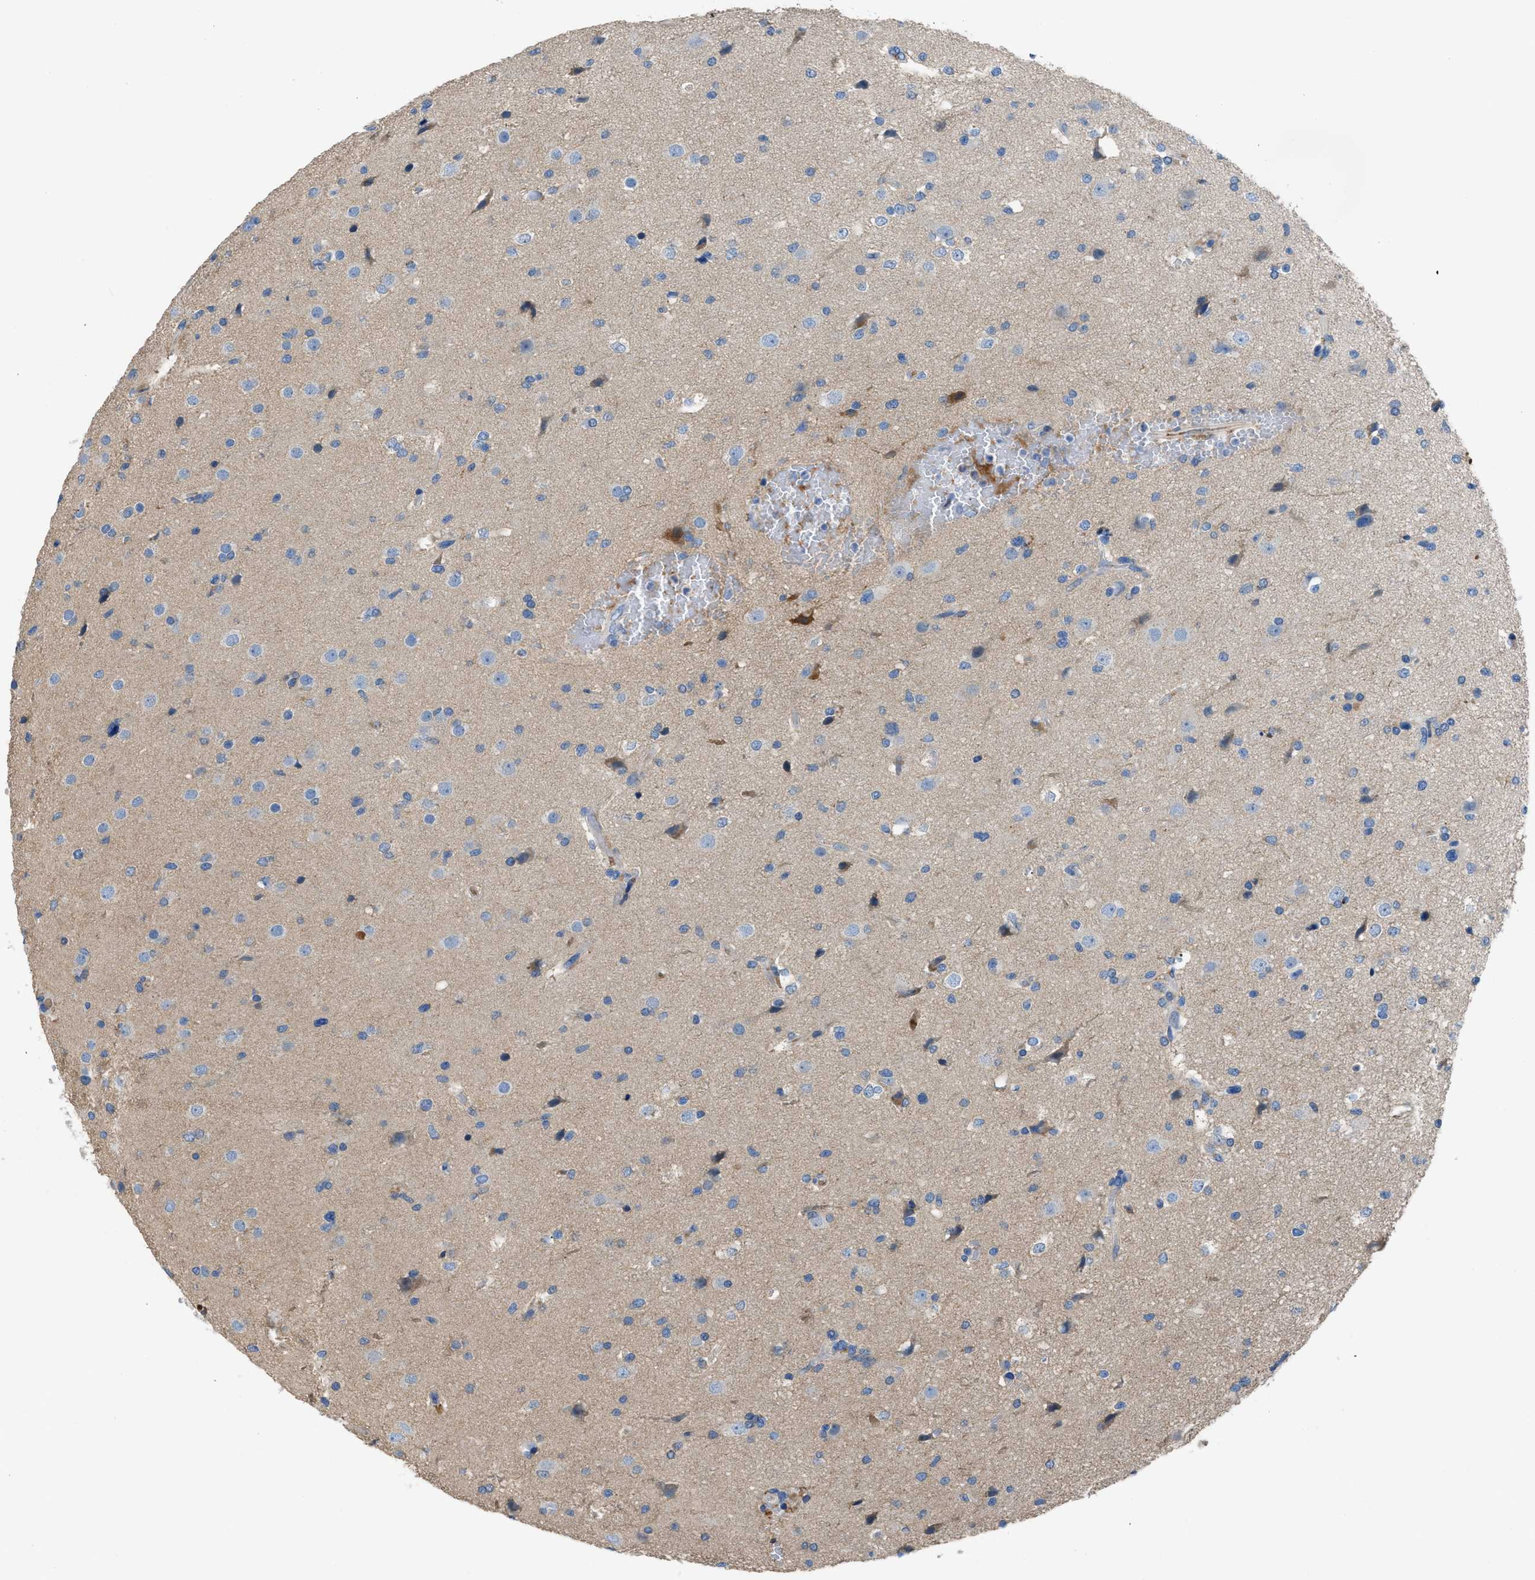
{"staining": {"intensity": "negative", "quantity": "none", "location": "none"}, "tissue": "glioma", "cell_type": "Tumor cells", "image_type": "cancer", "snomed": [{"axis": "morphology", "description": "Glioma, malignant, High grade"}, {"axis": "topography", "description": "Brain"}], "caption": "Immunohistochemical staining of human glioma displays no significant expression in tumor cells.", "gene": "SGCZ", "patient": {"sex": "male", "age": 33}}